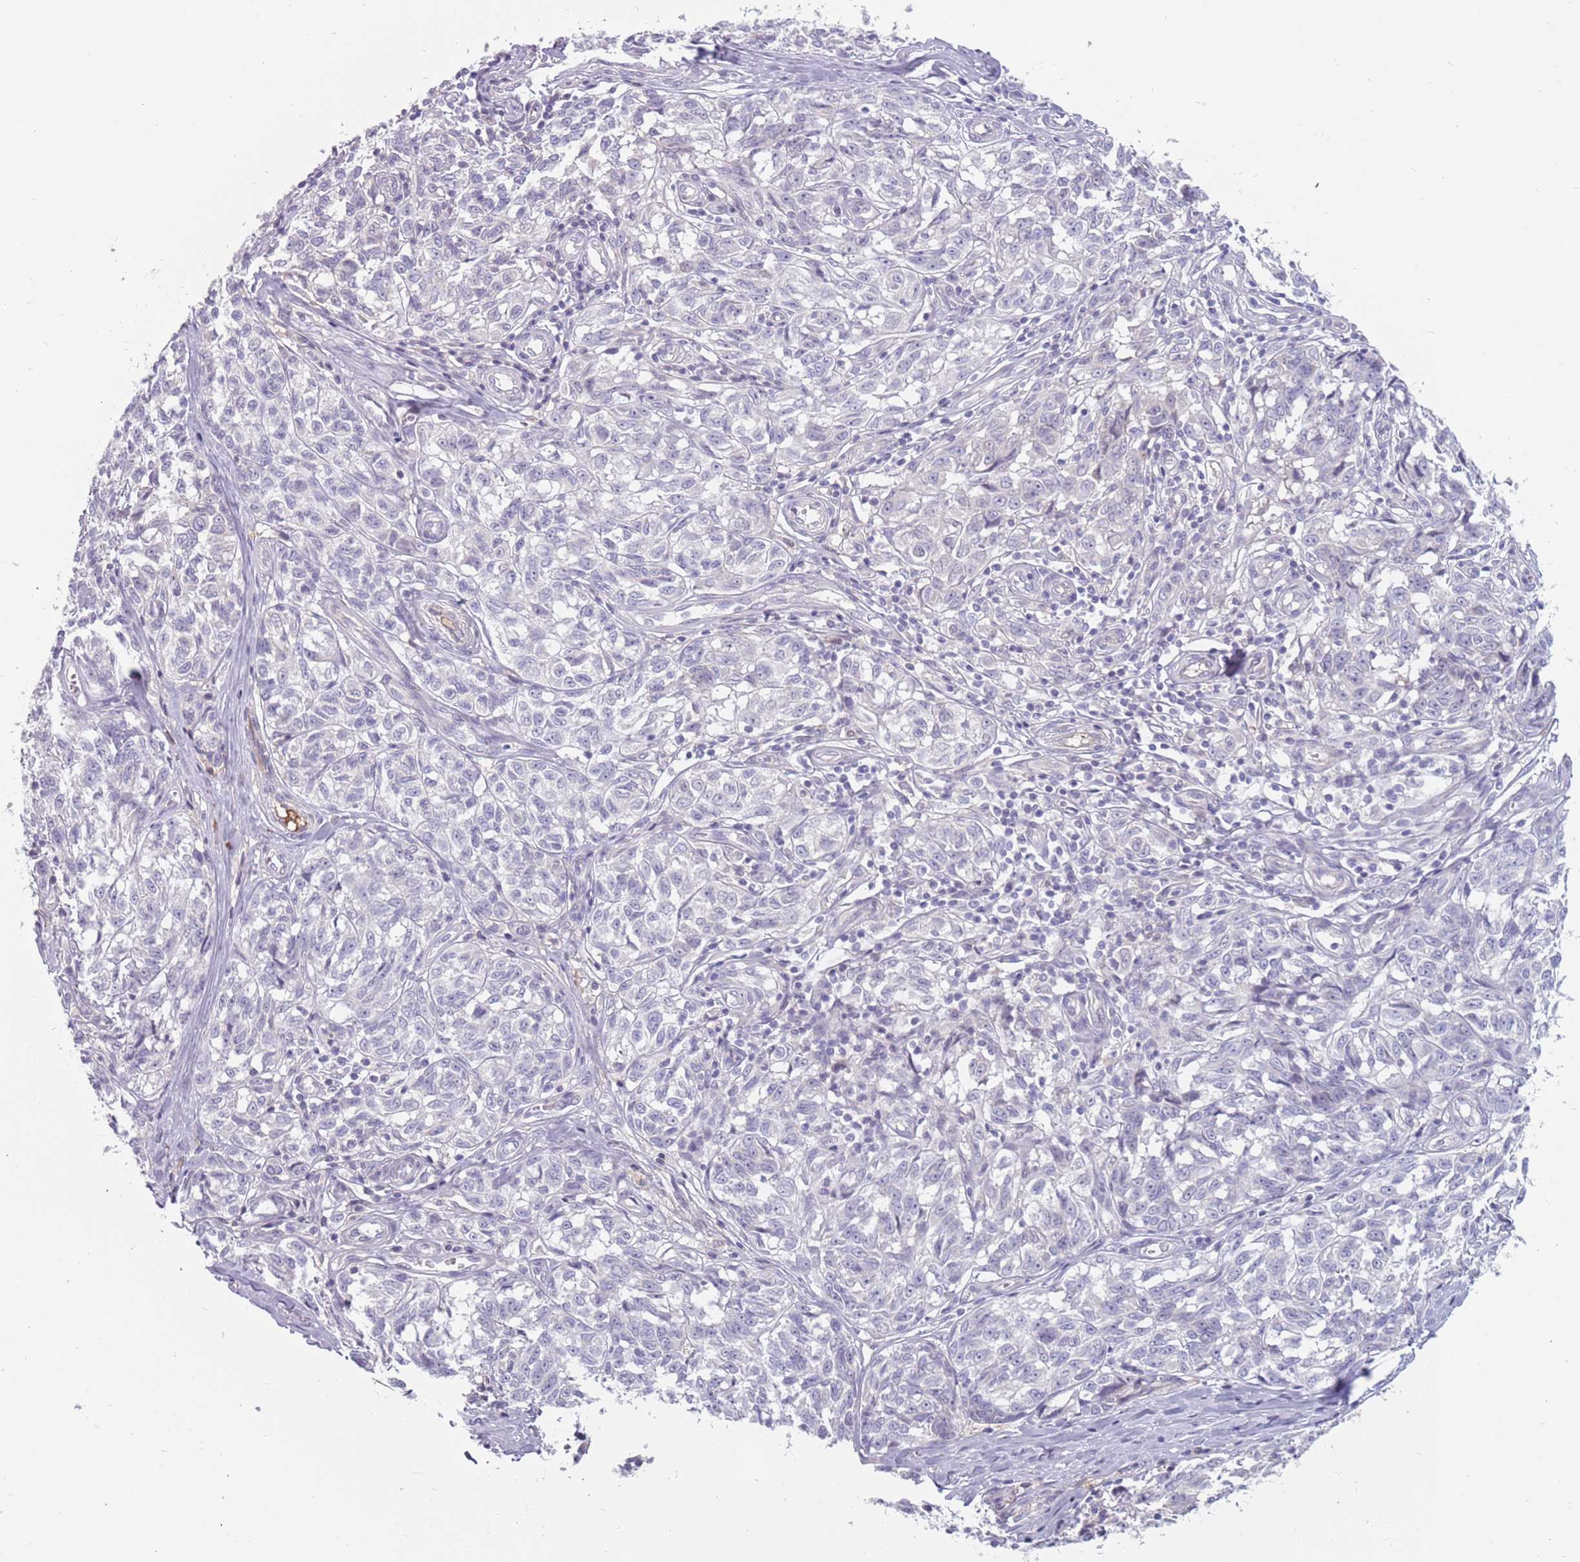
{"staining": {"intensity": "negative", "quantity": "none", "location": "none"}, "tissue": "melanoma", "cell_type": "Tumor cells", "image_type": "cancer", "snomed": [{"axis": "morphology", "description": "Normal tissue, NOS"}, {"axis": "morphology", "description": "Malignant melanoma, NOS"}, {"axis": "topography", "description": "Skin"}], "caption": "Melanoma stained for a protein using immunohistochemistry (IHC) reveals no positivity tumor cells.", "gene": "DDX4", "patient": {"sex": "female", "age": 64}}